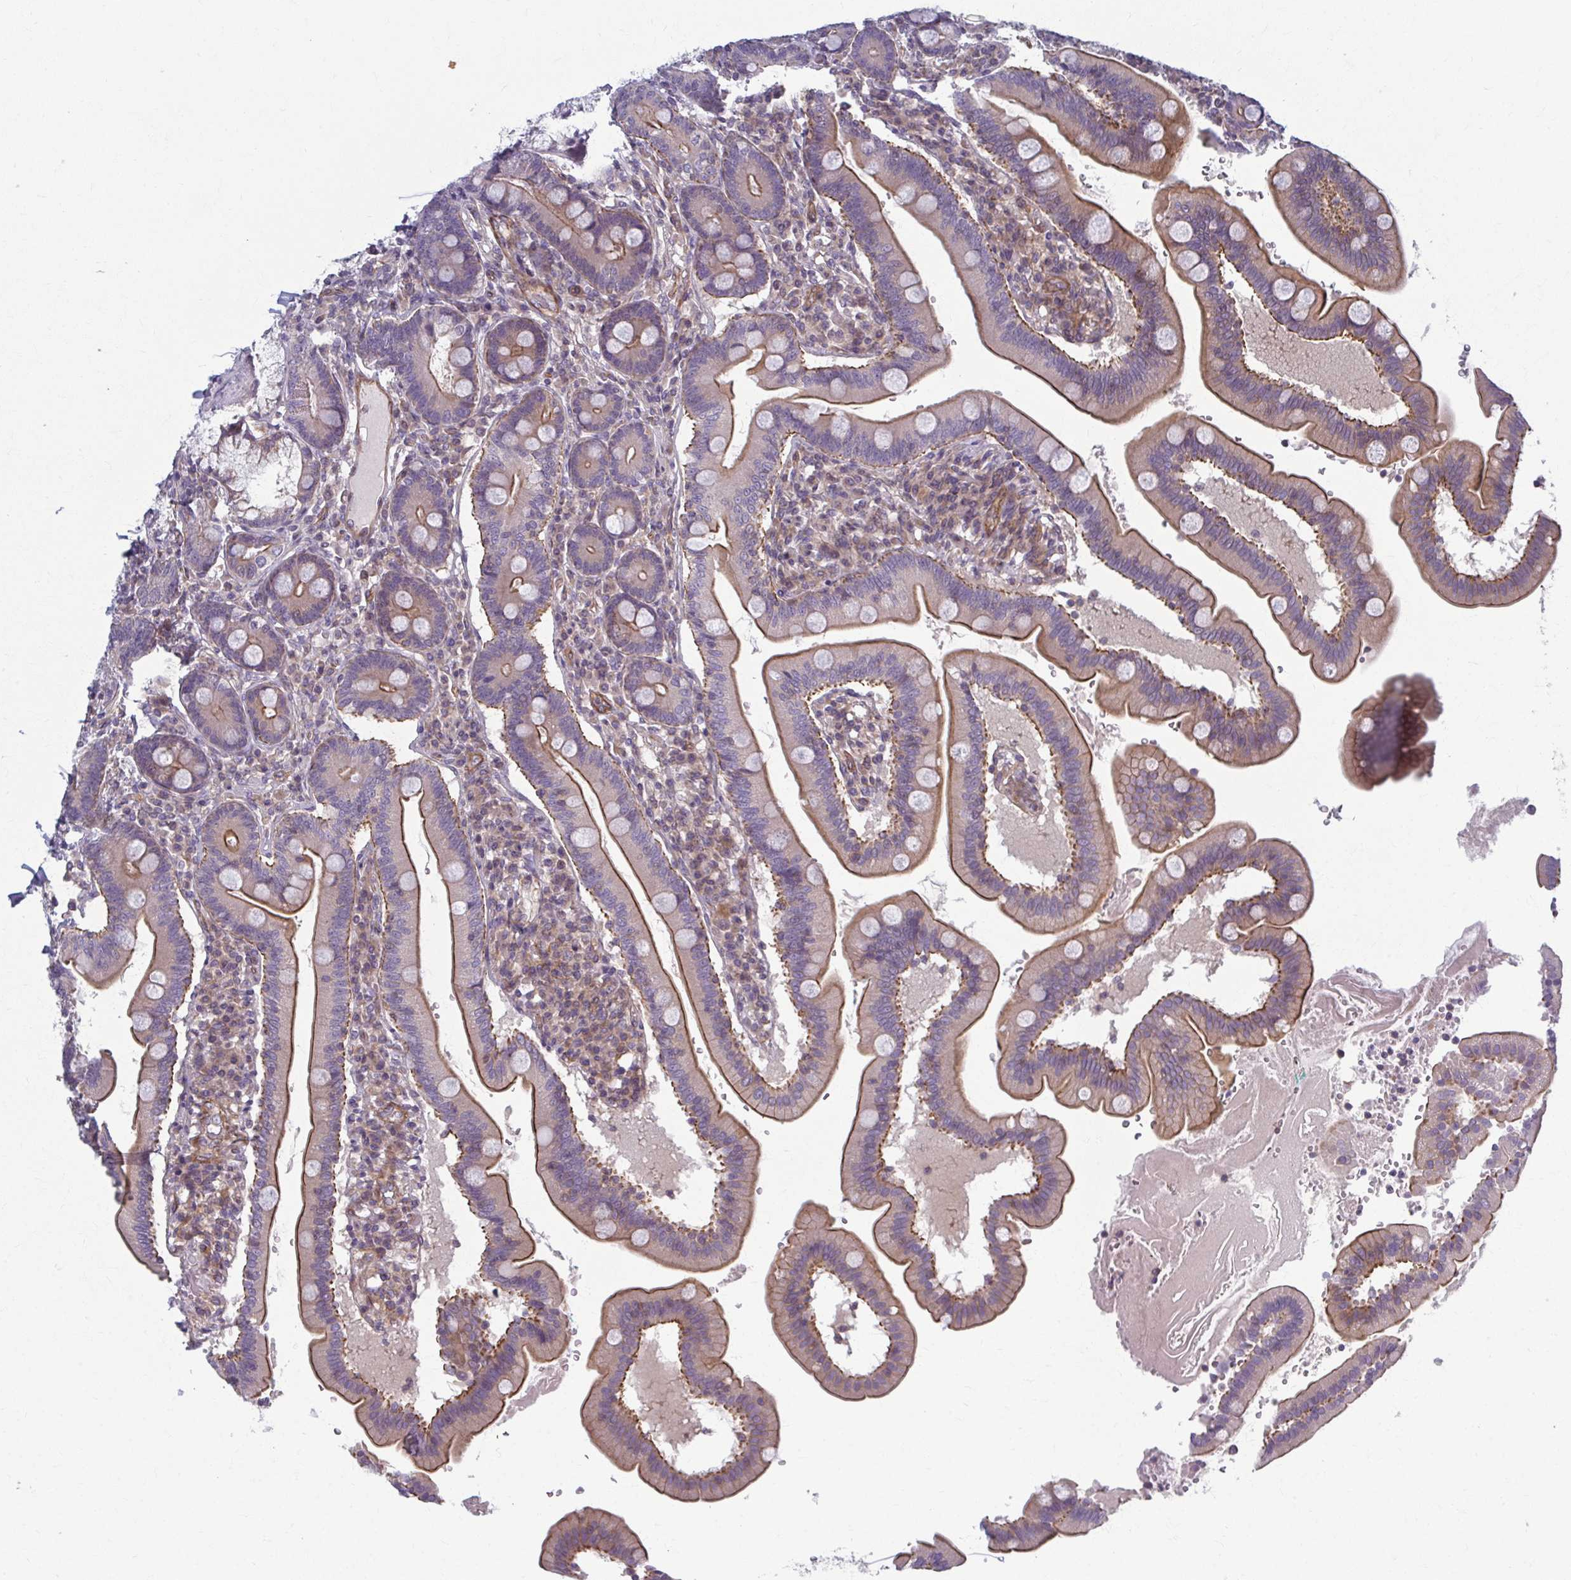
{"staining": {"intensity": "moderate", "quantity": "25%-75%", "location": "cytoplasmic/membranous"}, "tissue": "duodenum", "cell_type": "Glandular cells", "image_type": "normal", "snomed": [{"axis": "morphology", "description": "Normal tissue, NOS"}, {"axis": "topography", "description": "Duodenum"}], "caption": "A brown stain shows moderate cytoplasmic/membranous positivity of a protein in glandular cells of unremarkable duodenum. Nuclei are stained in blue.", "gene": "EID2B", "patient": {"sex": "female", "age": 67}}